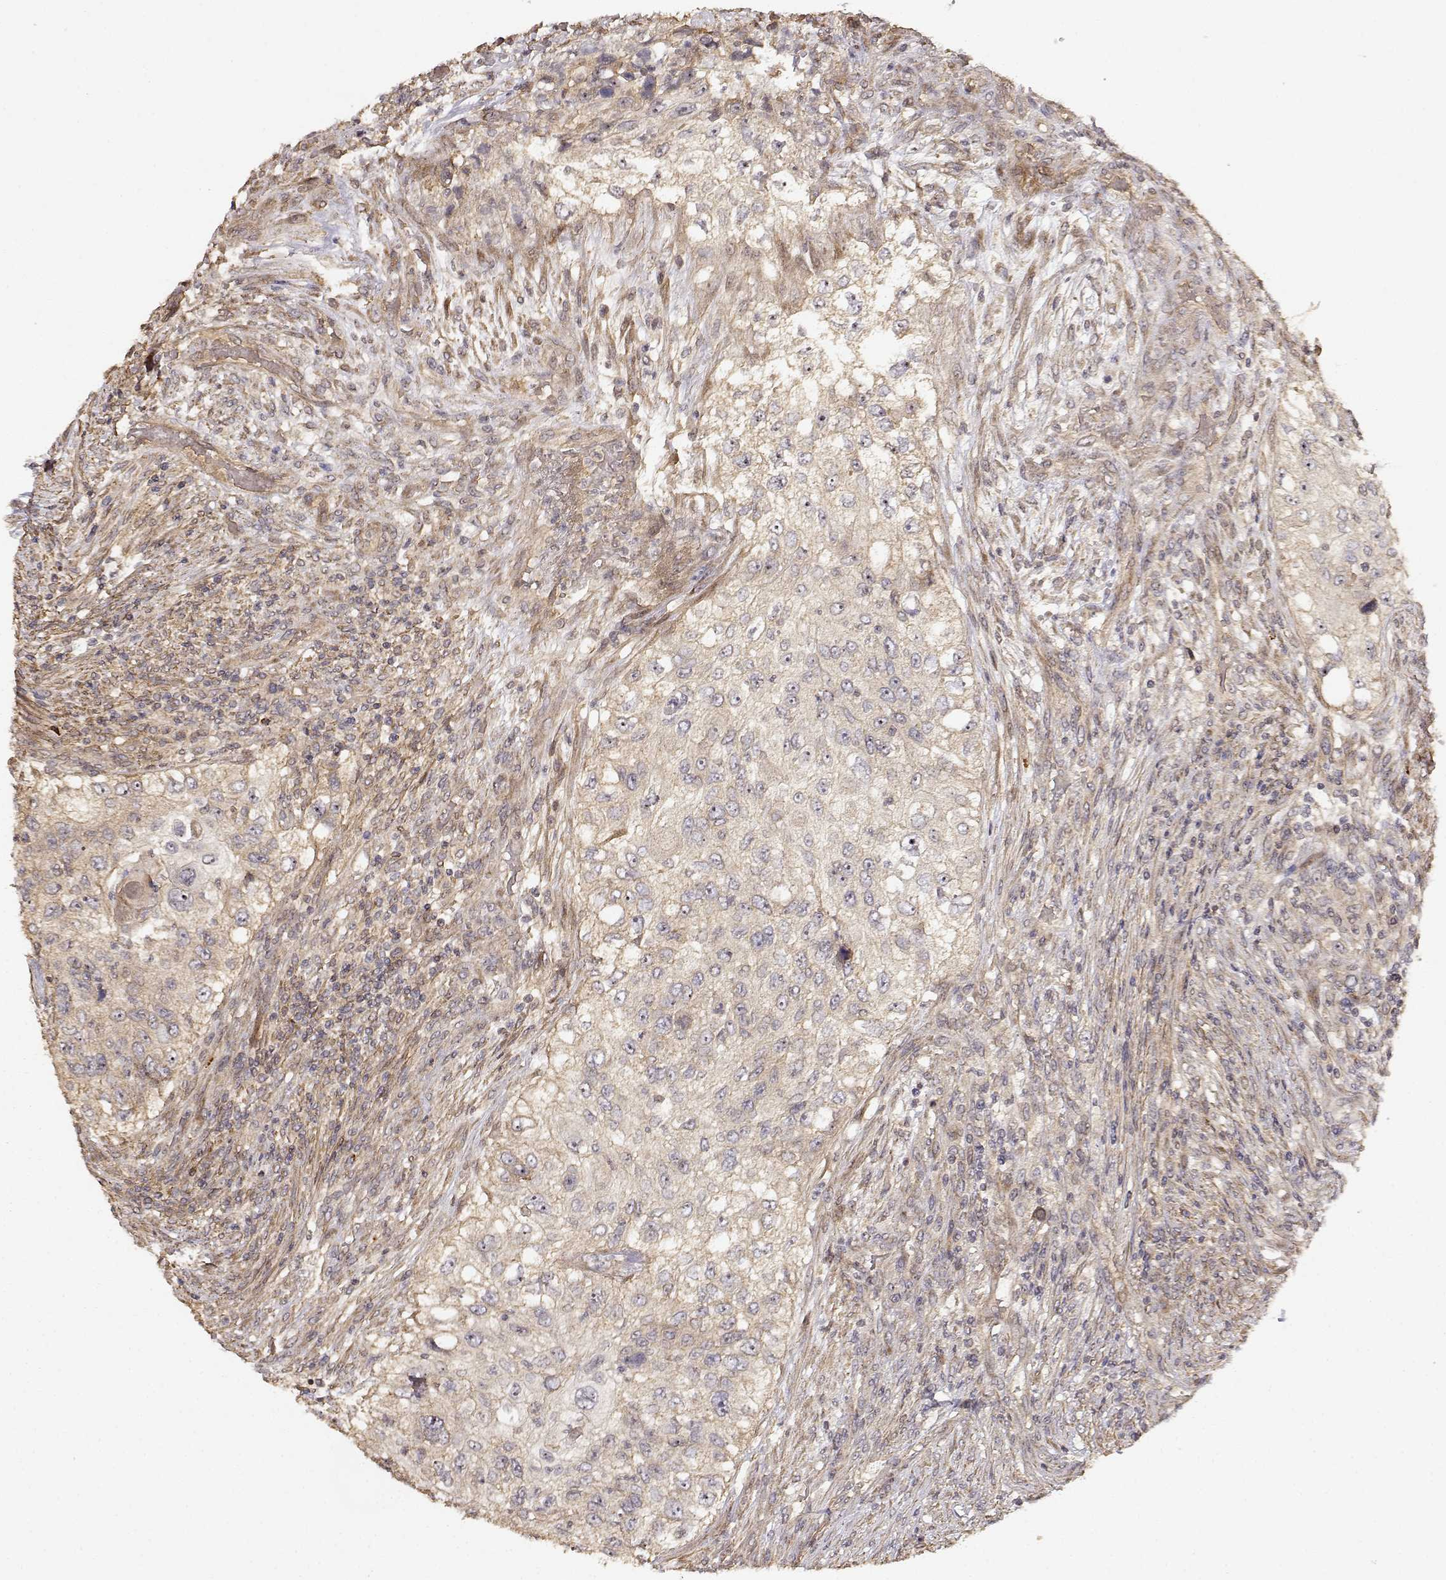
{"staining": {"intensity": "weak", "quantity": ">75%", "location": "cytoplasmic/membranous"}, "tissue": "urothelial cancer", "cell_type": "Tumor cells", "image_type": "cancer", "snomed": [{"axis": "morphology", "description": "Urothelial carcinoma, High grade"}, {"axis": "topography", "description": "Urinary bladder"}], "caption": "High-grade urothelial carcinoma tissue shows weak cytoplasmic/membranous positivity in approximately >75% of tumor cells, visualized by immunohistochemistry.", "gene": "PICK1", "patient": {"sex": "female", "age": 60}}